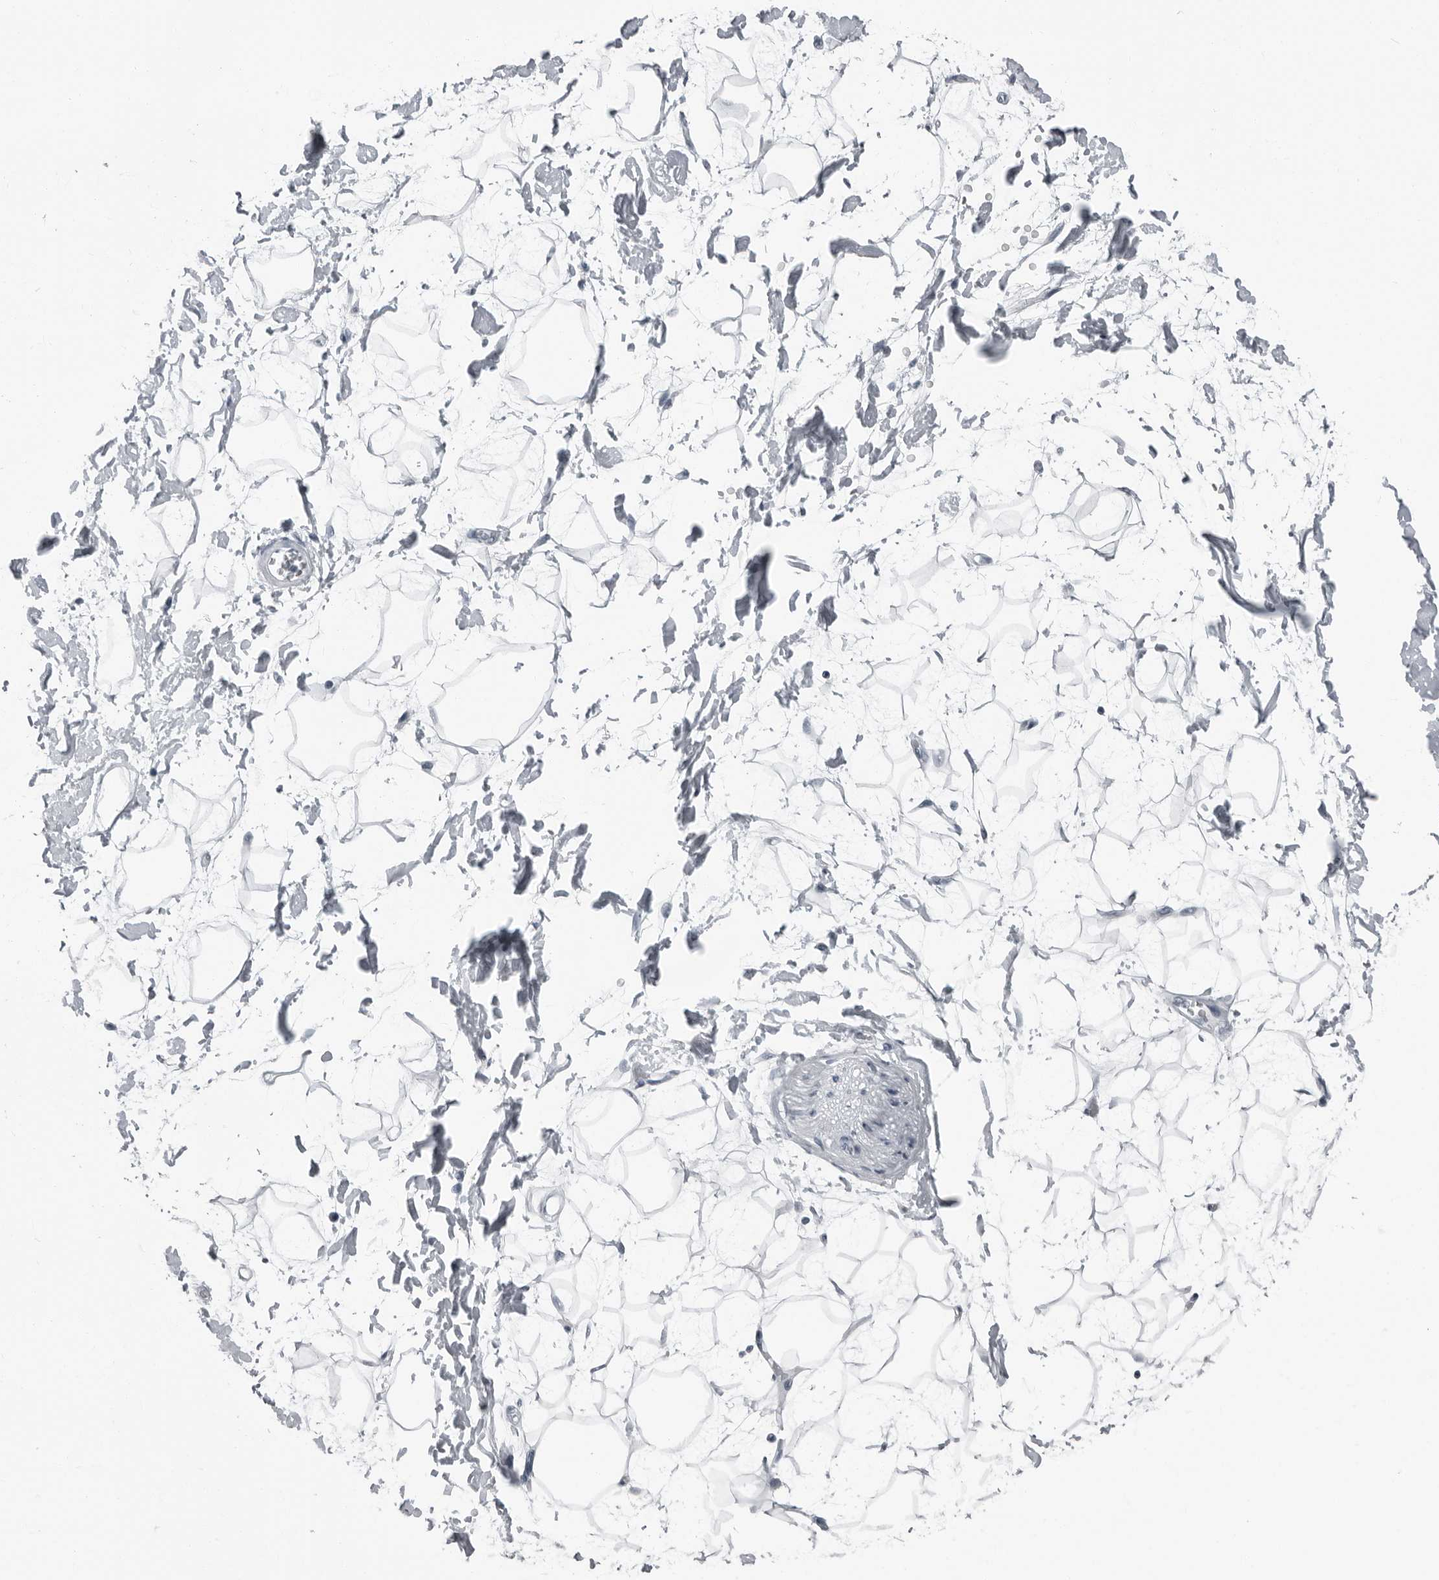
{"staining": {"intensity": "negative", "quantity": "none", "location": "none"}, "tissue": "adipose tissue", "cell_type": "Adipocytes", "image_type": "normal", "snomed": [{"axis": "morphology", "description": "Normal tissue, NOS"}, {"axis": "topography", "description": "Soft tissue"}], "caption": "Photomicrograph shows no protein staining in adipocytes of unremarkable adipose tissue.", "gene": "PRSS1", "patient": {"sex": "male", "age": 72}}